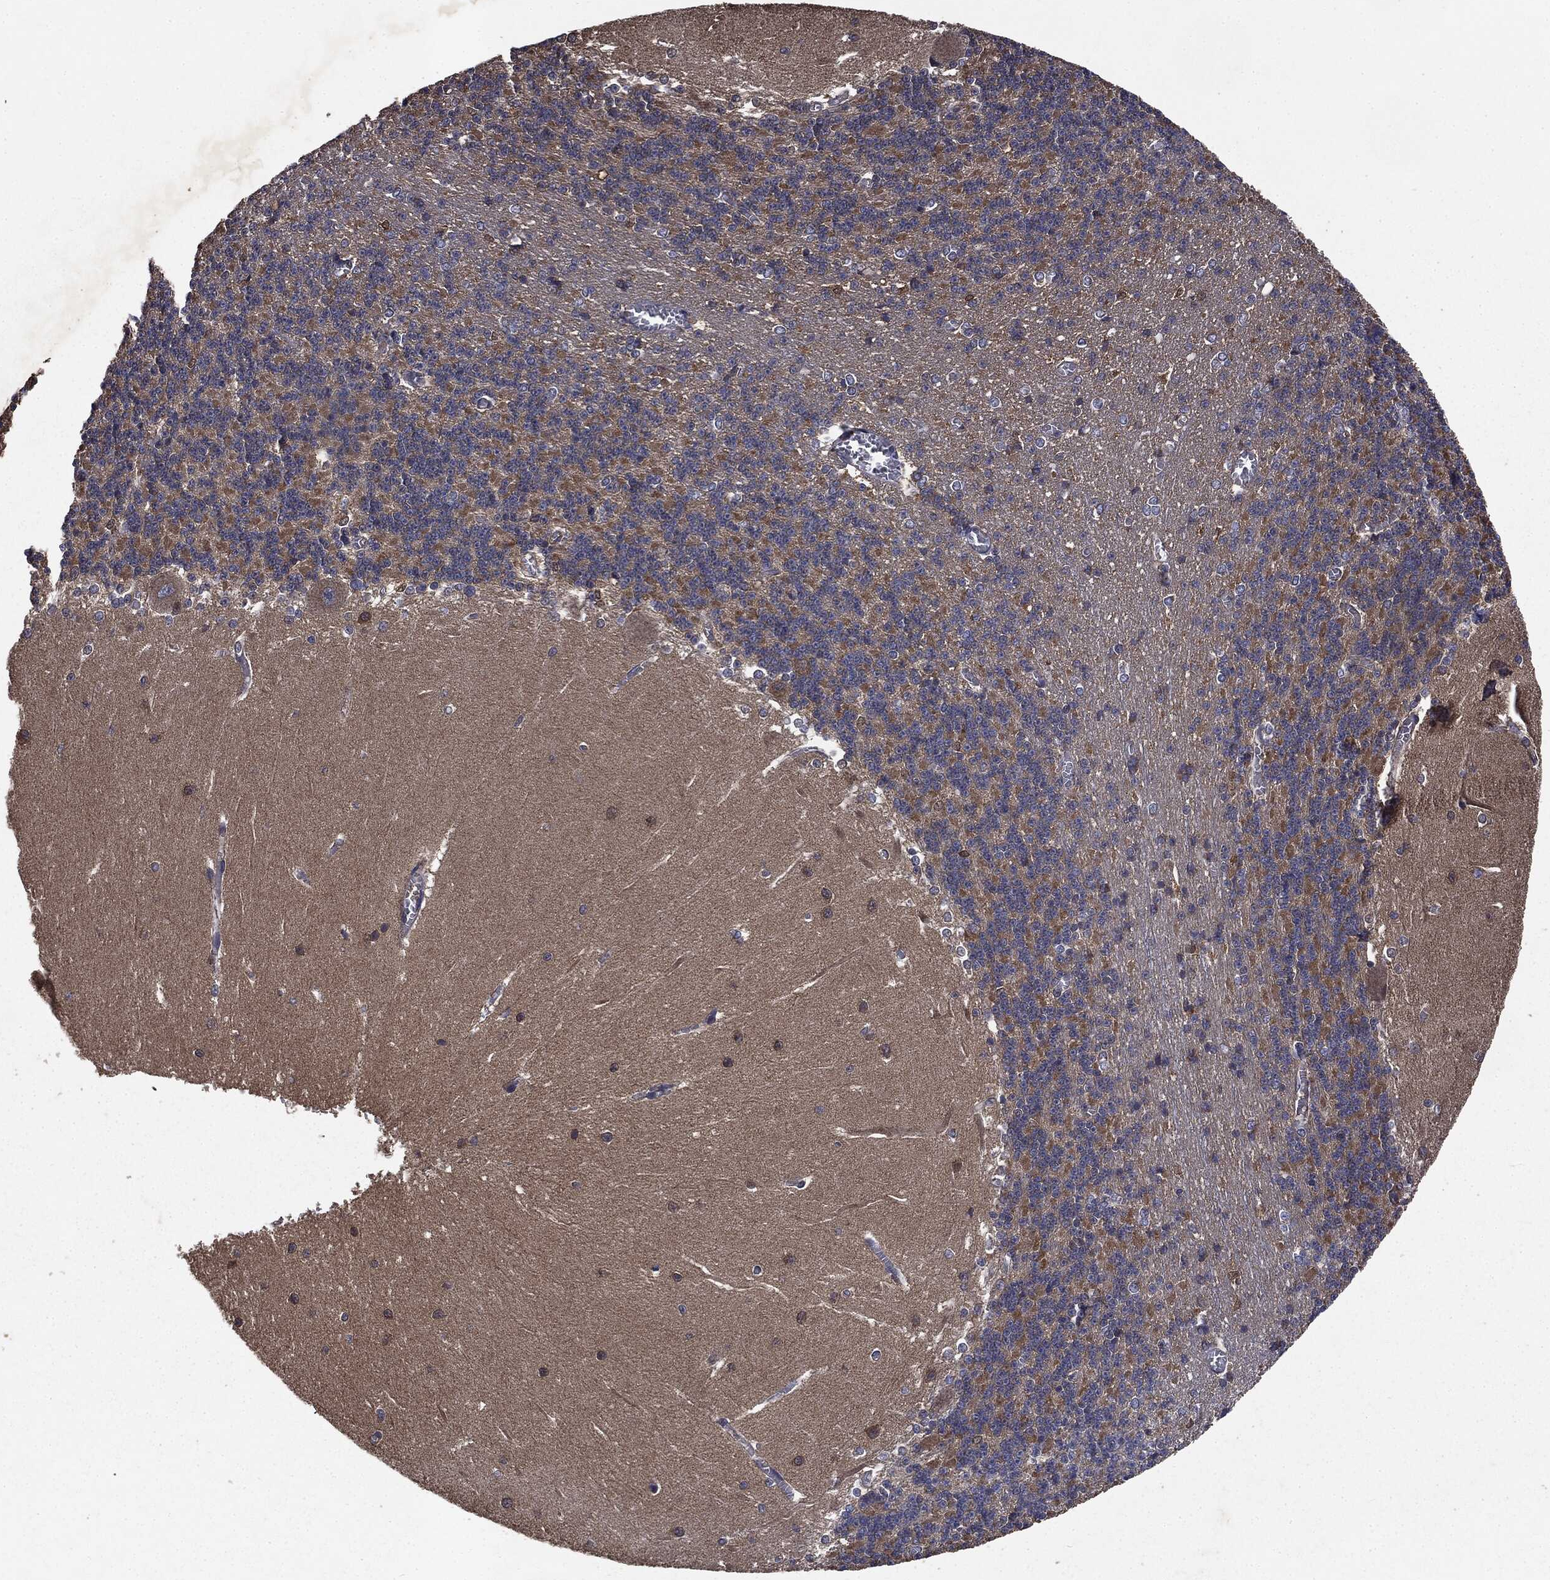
{"staining": {"intensity": "moderate", "quantity": "<25%", "location": "cytoplasmic/membranous"}, "tissue": "cerebellum", "cell_type": "Cells in granular layer", "image_type": "normal", "snomed": [{"axis": "morphology", "description": "Normal tissue, NOS"}, {"axis": "topography", "description": "Cerebellum"}], "caption": "IHC (DAB (3,3'-diaminobenzidine)) staining of unremarkable human cerebellum shows moderate cytoplasmic/membranous protein expression in about <25% of cells in granular layer.", "gene": "MAPK6", "patient": {"sex": "male", "age": 37}}